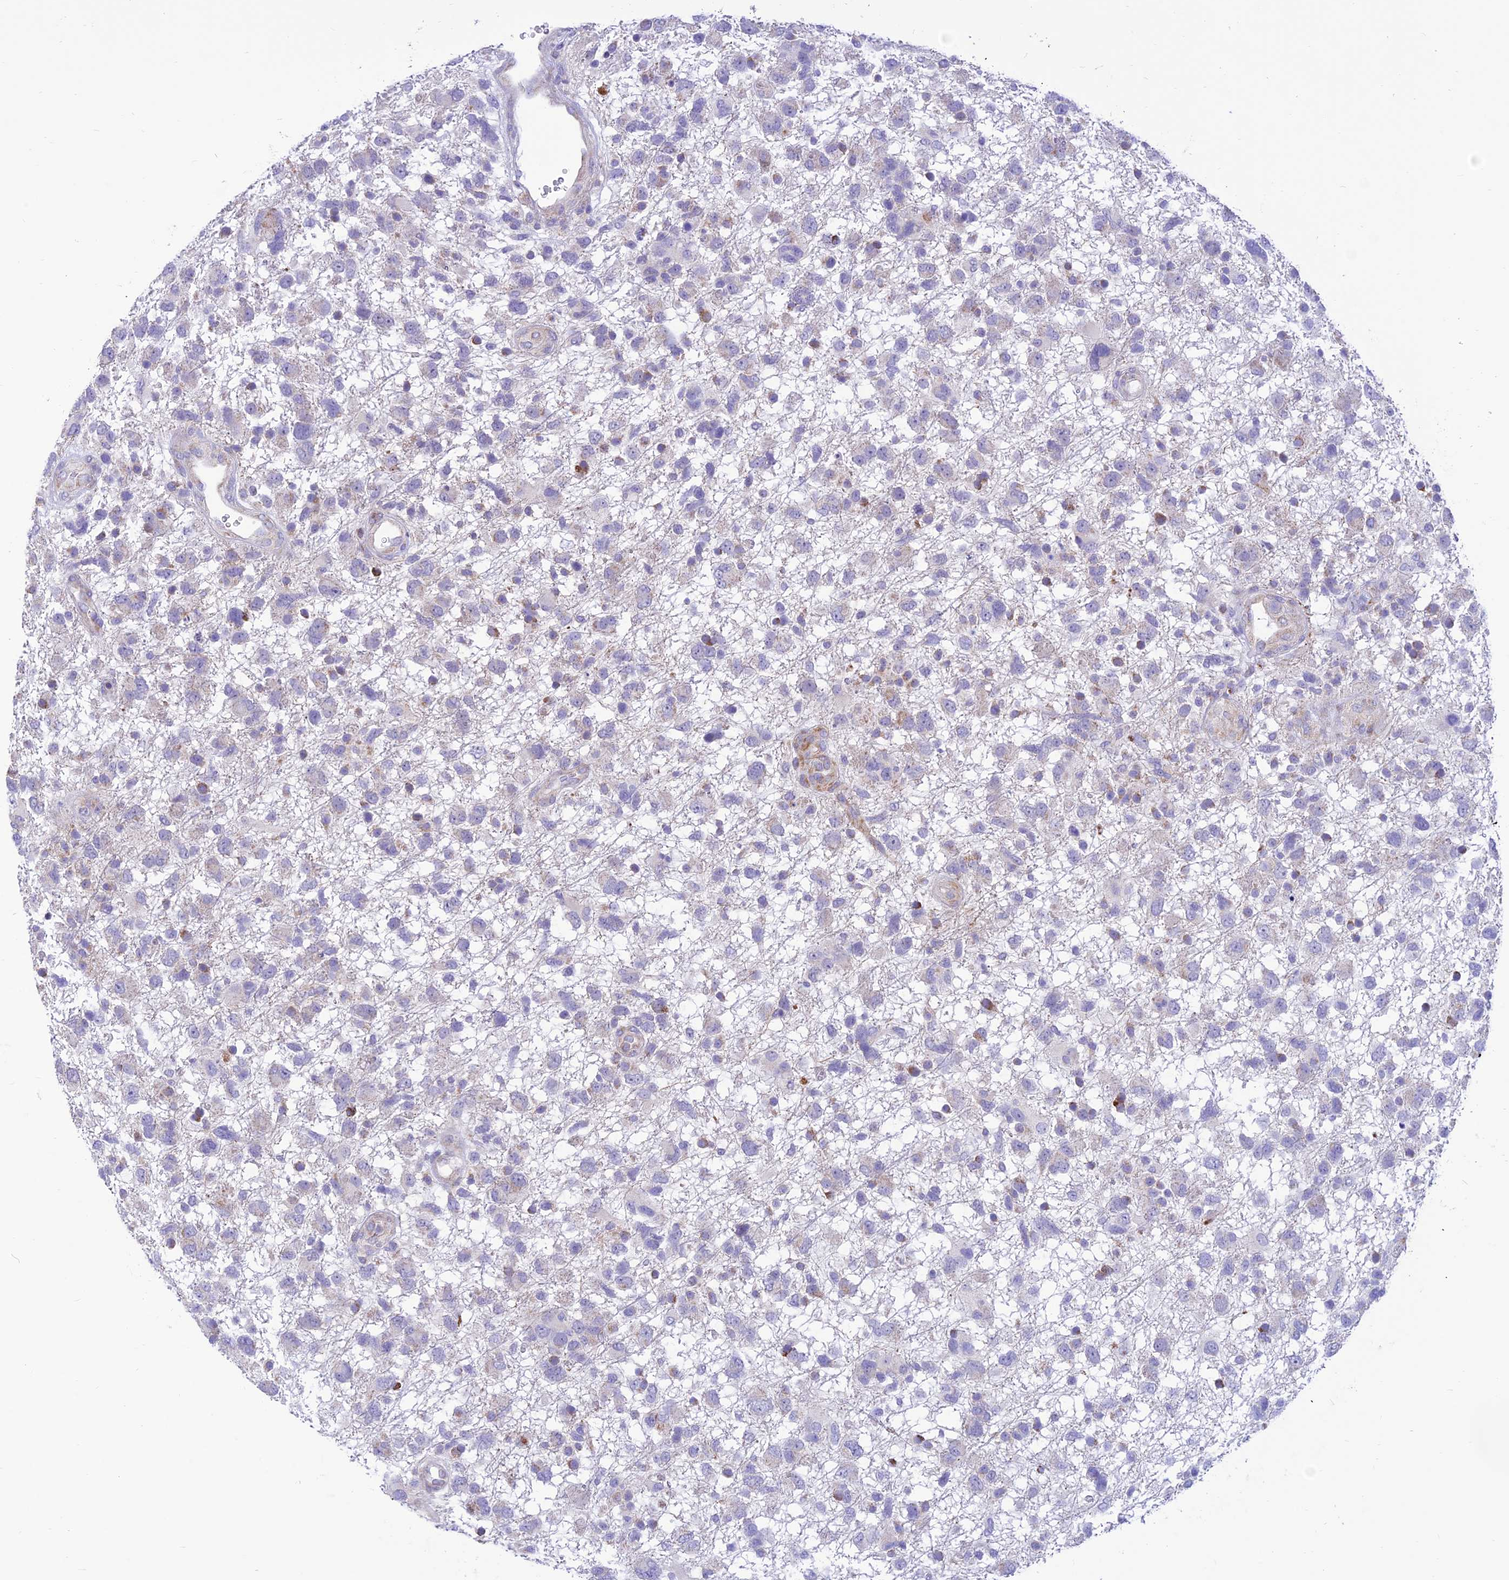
{"staining": {"intensity": "negative", "quantity": "none", "location": "none"}, "tissue": "glioma", "cell_type": "Tumor cells", "image_type": "cancer", "snomed": [{"axis": "morphology", "description": "Glioma, malignant, High grade"}, {"axis": "topography", "description": "Brain"}], "caption": "A high-resolution photomicrograph shows IHC staining of glioma, which displays no significant staining in tumor cells. (Brightfield microscopy of DAB (3,3'-diaminobenzidine) immunohistochemistry at high magnification).", "gene": "FAM186B", "patient": {"sex": "male", "age": 61}}